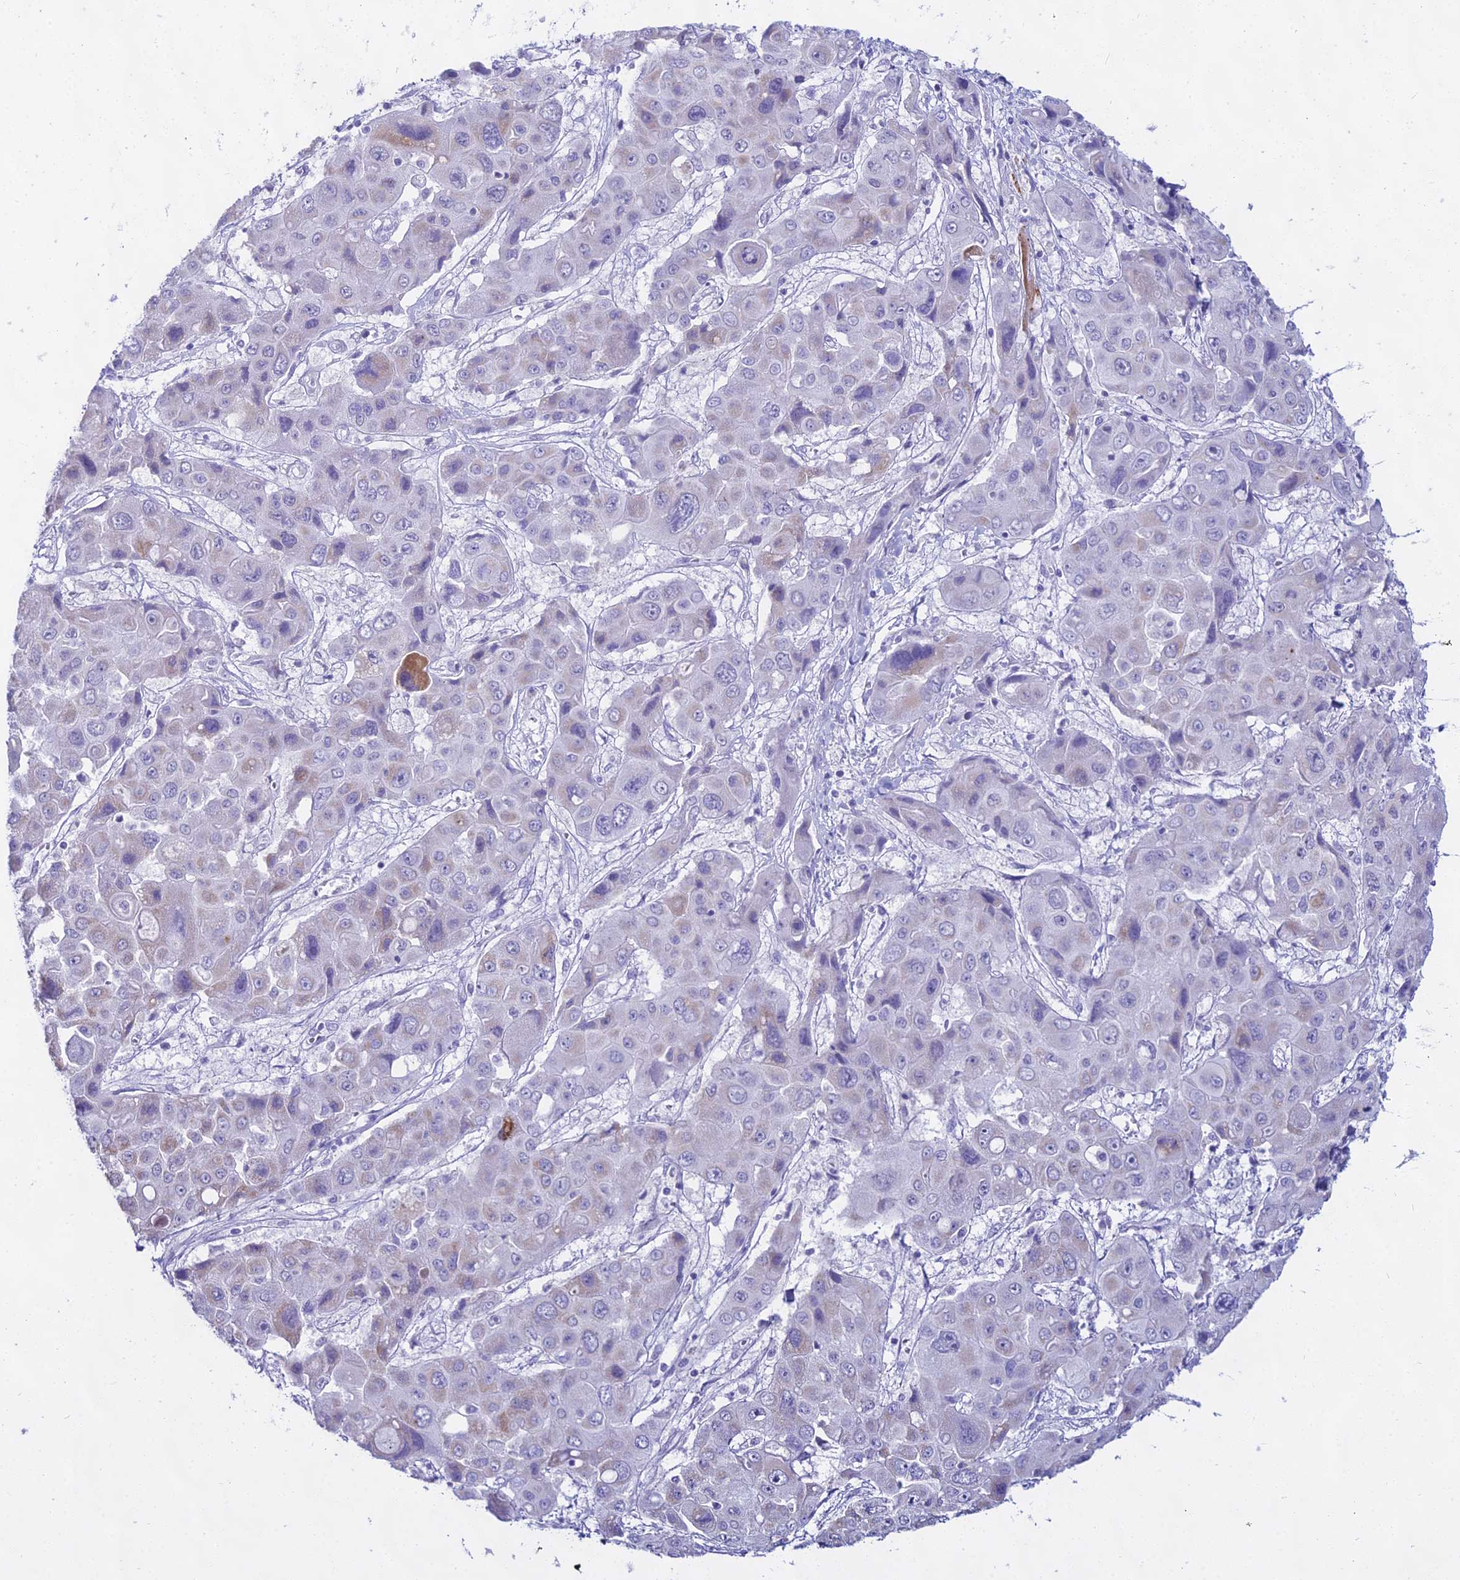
{"staining": {"intensity": "weak", "quantity": "<25%", "location": "cytoplasmic/membranous"}, "tissue": "liver cancer", "cell_type": "Tumor cells", "image_type": "cancer", "snomed": [{"axis": "morphology", "description": "Cholangiocarcinoma"}, {"axis": "topography", "description": "Liver"}], "caption": "Immunohistochemistry of human liver cholangiocarcinoma exhibits no positivity in tumor cells.", "gene": "CGB2", "patient": {"sex": "male", "age": 67}}